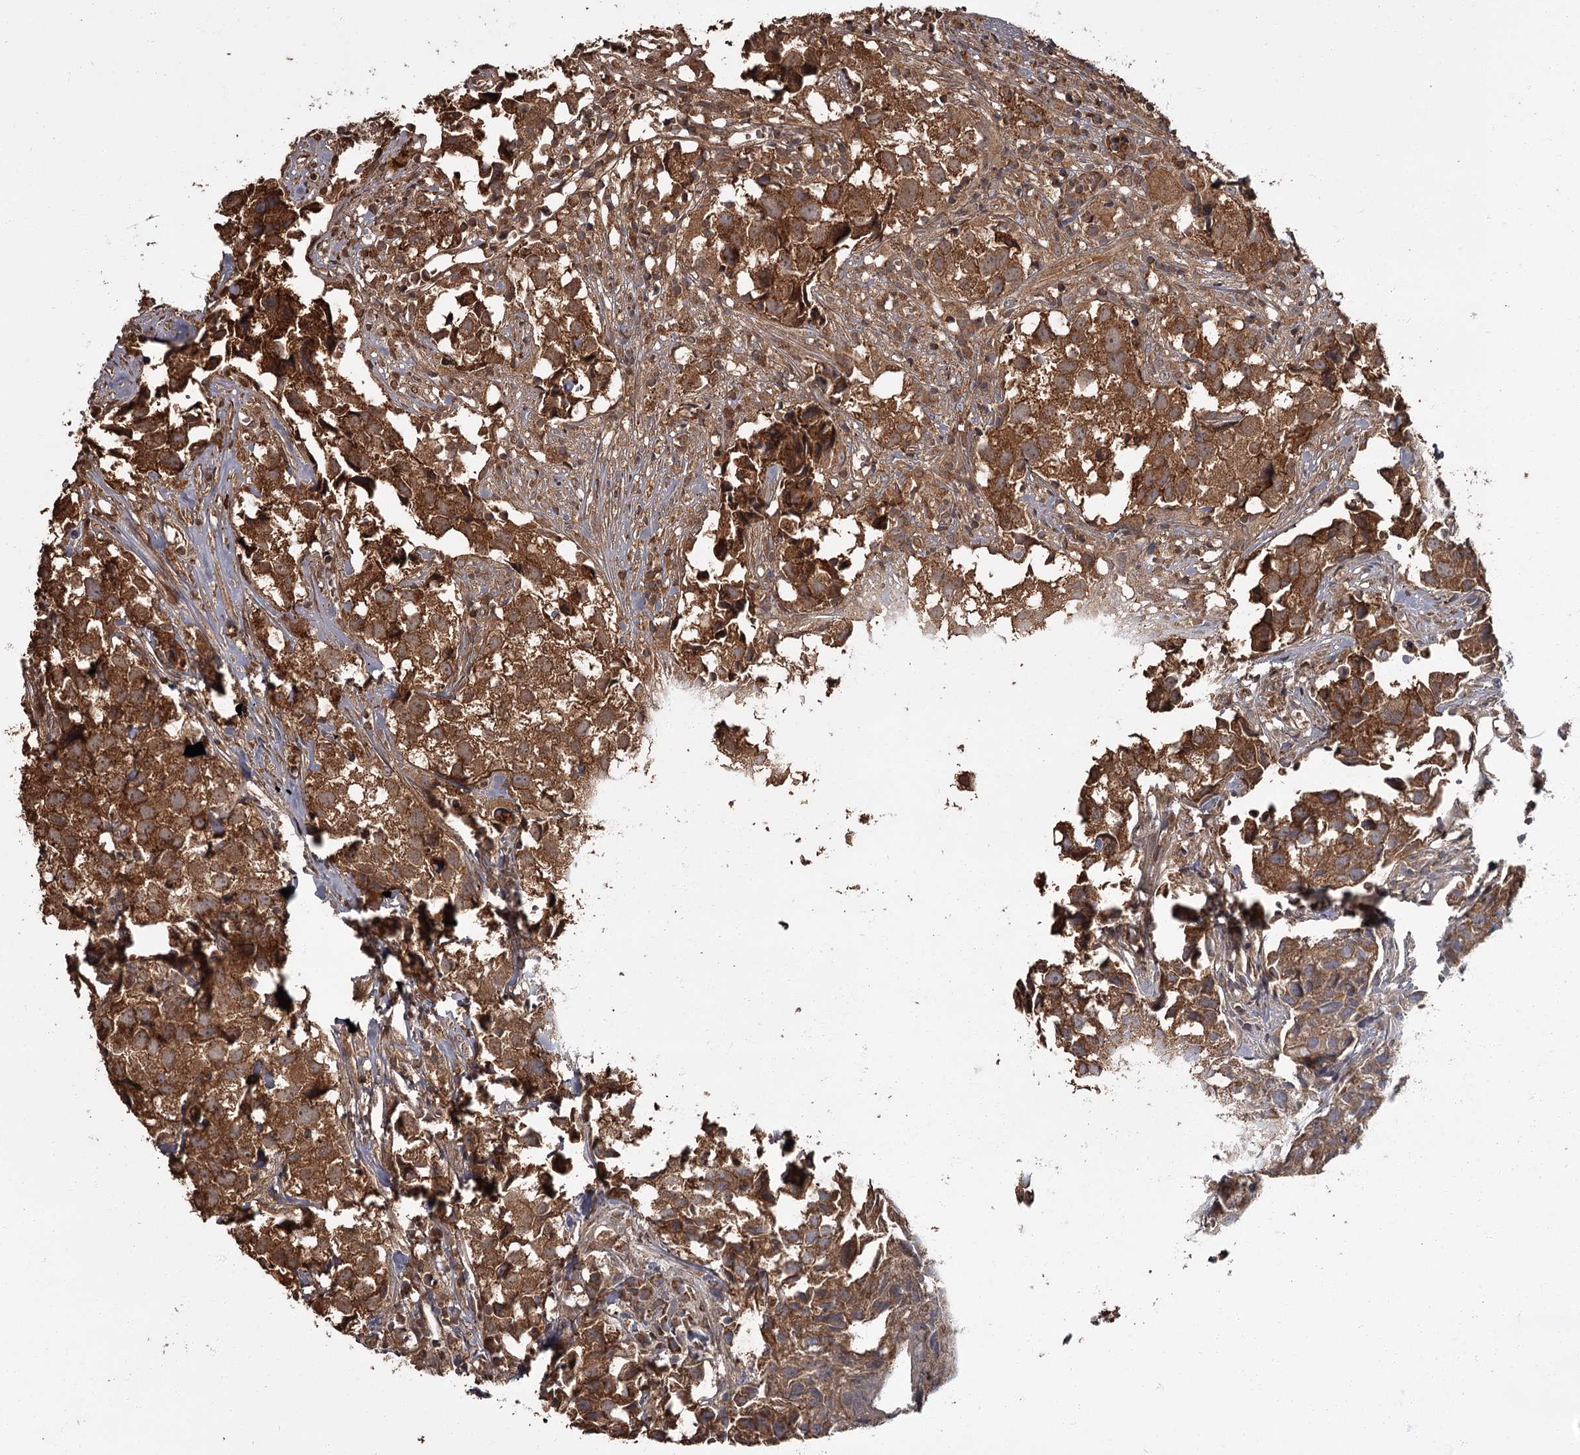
{"staining": {"intensity": "strong", "quantity": ">75%", "location": "cytoplasmic/membranous"}, "tissue": "urothelial cancer", "cell_type": "Tumor cells", "image_type": "cancer", "snomed": [{"axis": "morphology", "description": "Urothelial carcinoma, High grade"}, {"axis": "topography", "description": "Urinary bladder"}], "caption": "Protein staining of urothelial cancer tissue shows strong cytoplasmic/membranous positivity in about >75% of tumor cells.", "gene": "THAP9", "patient": {"sex": "female", "age": 75}}